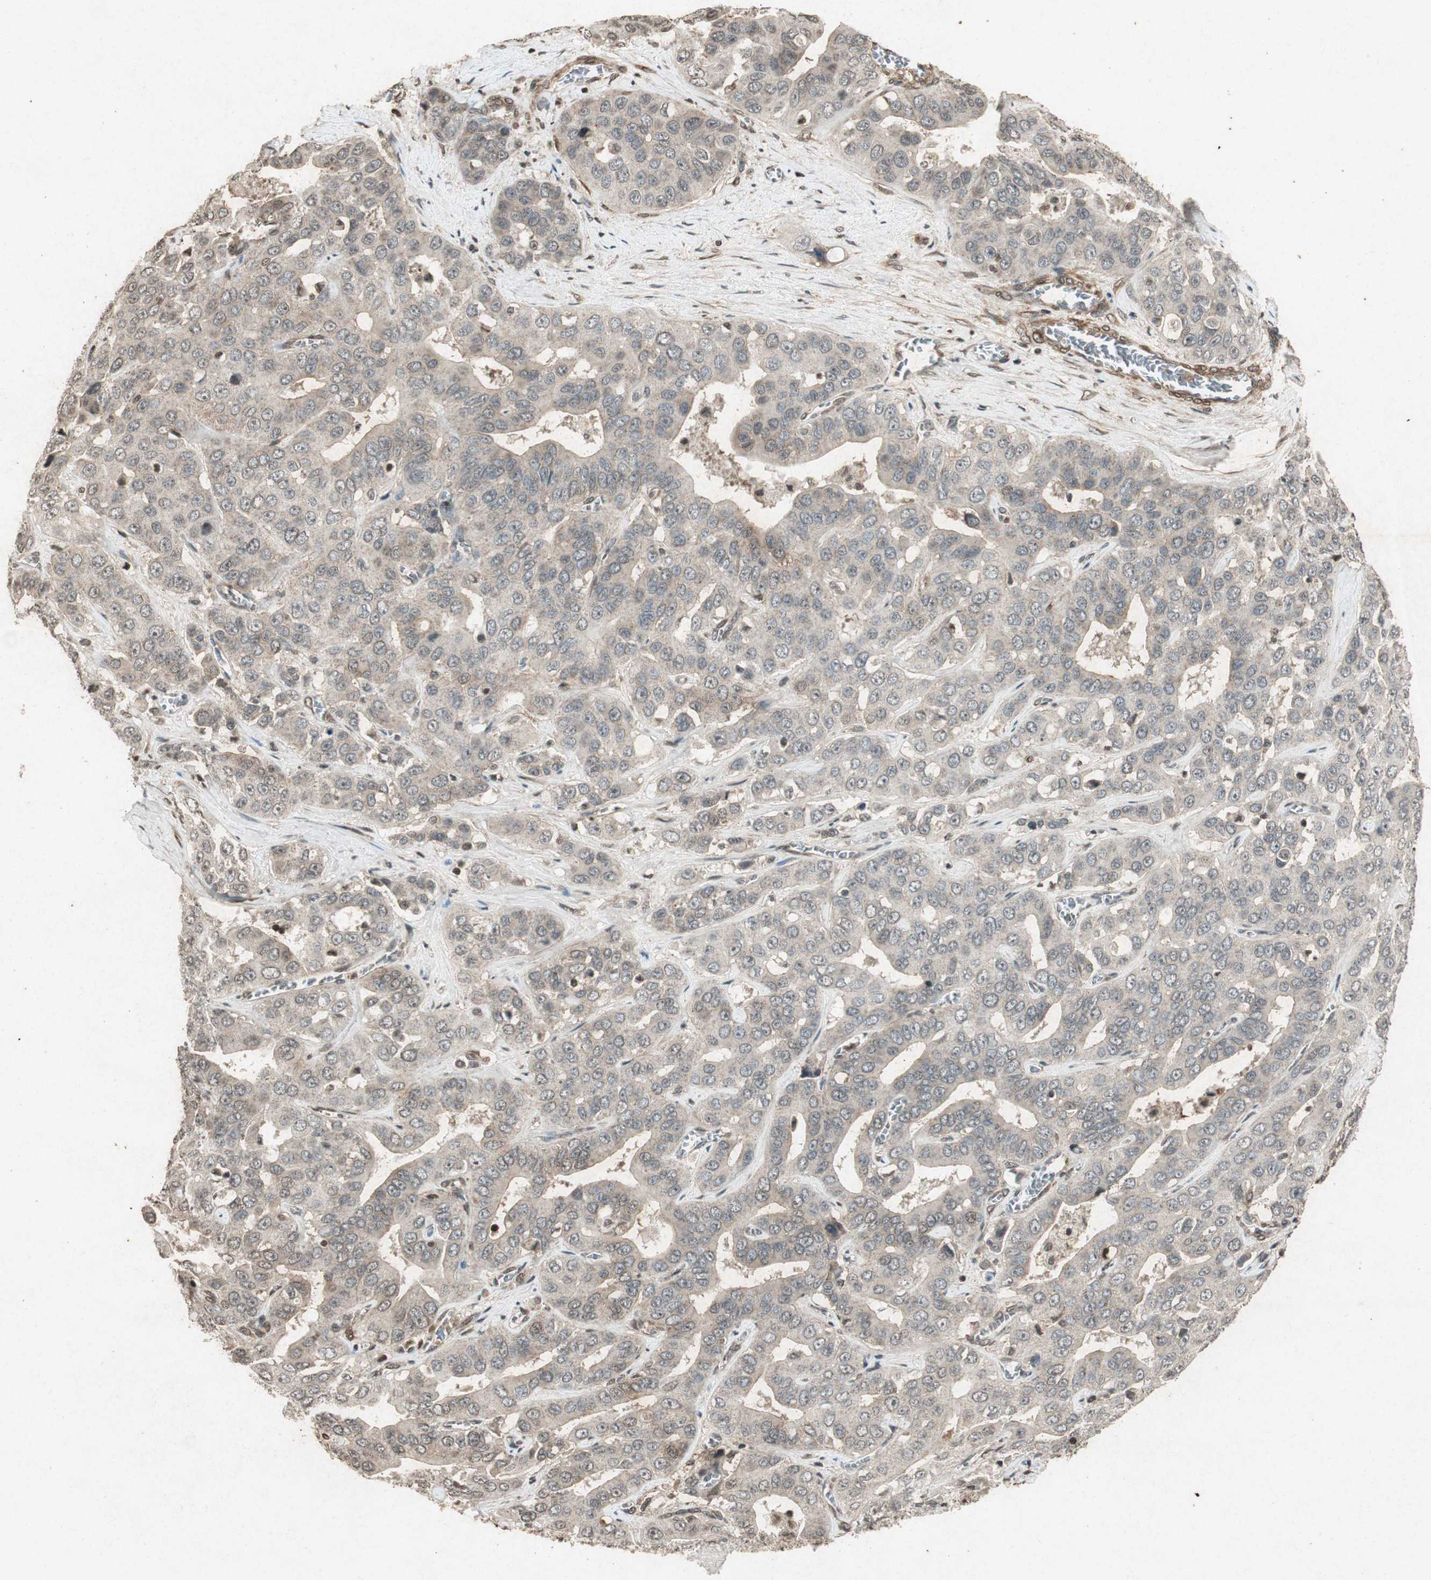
{"staining": {"intensity": "weak", "quantity": ">75%", "location": "cytoplasmic/membranous"}, "tissue": "liver cancer", "cell_type": "Tumor cells", "image_type": "cancer", "snomed": [{"axis": "morphology", "description": "Cholangiocarcinoma"}, {"axis": "topography", "description": "Liver"}], "caption": "Human liver cancer (cholangiocarcinoma) stained with a protein marker displays weak staining in tumor cells.", "gene": "PRKG1", "patient": {"sex": "female", "age": 52}}